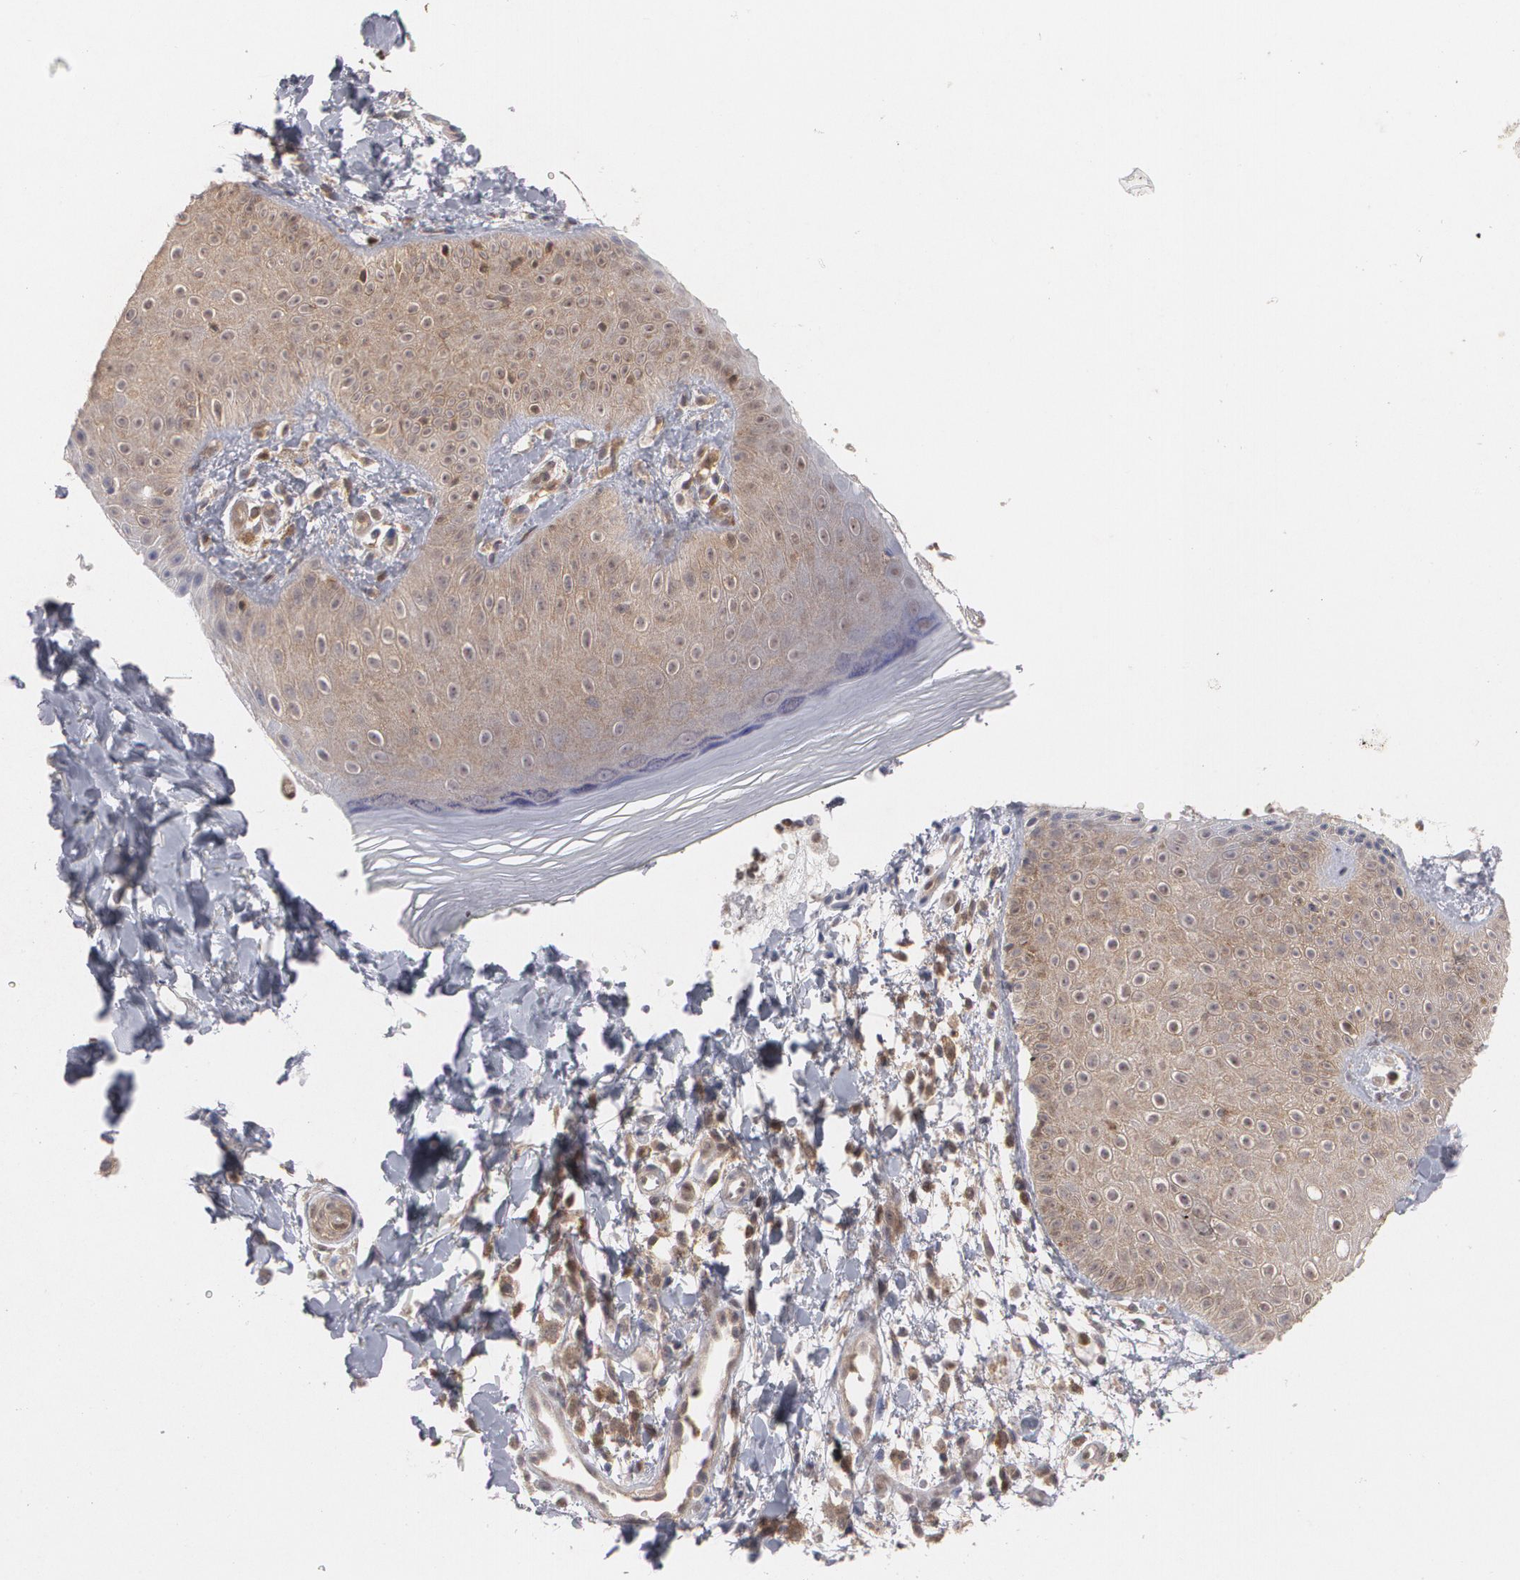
{"staining": {"intensity": "moderate", "quantity": "<25%", "location": "cytoplasmic/membranous"}, "tissue": "skin", "cell_type": "Epidermal cells", "image_type": "normal", "snomed": [{"axis": "morphology", "description": "Normal tissue, NOS"}, {"axis": "morphology", "description": "Inflammation, NOS"}, {"axis": "topography", "description": "Soft tissue"}, {"axis": "topography", "description": "Anal"}], "caption": "Skin stained for a protein (brown) demonstrates moderate cytoplasmic/membranous positive expression in approximately <25% of epidermal cells.", "gene": "HTT", "patient": {"sex": "female", "age": 15}}